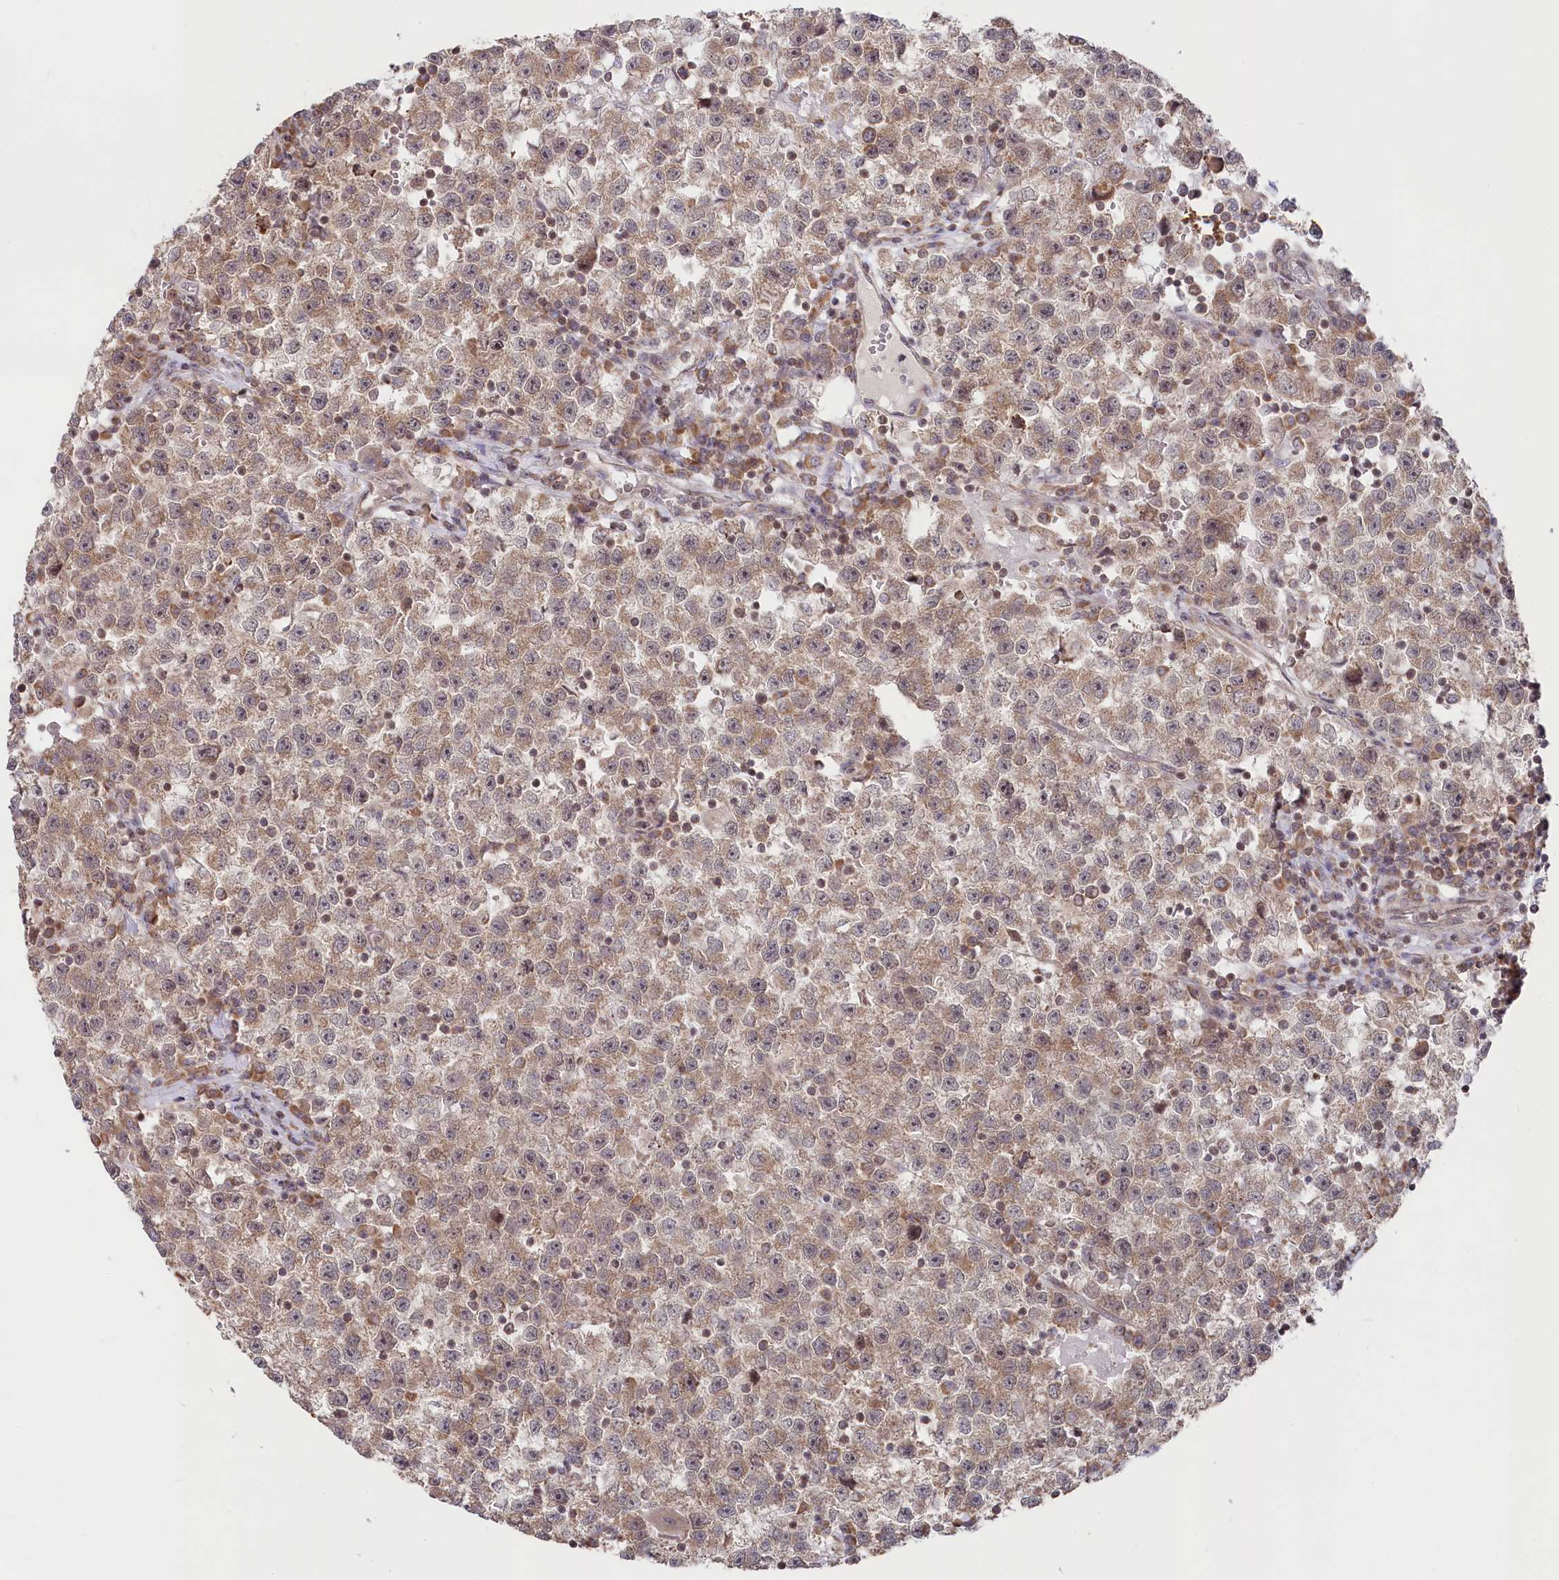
{"staining": {"intensity": "moderate", "quantity": ">75%", "location": "cytoplasmic/membranous,nuclear"}, "tissue": "testis cancer", "cell_type": "Tumor cells", "image_type": "cancer", "snomed": [{"axis": "morphology", "description": "Seminoma, NOS"}, {"axis": "topography", "description": "Testis"}], "caption": "IHC histopathology image of human seminoma (testis) stained for a protein (brown), which demonstrates medium levels of moderate cytoplasmic/membranous and nuclear staining in about >75% of tumor cells.", "gene": "CGGBP1", "patient": {"sex": "male", "age": 22}}